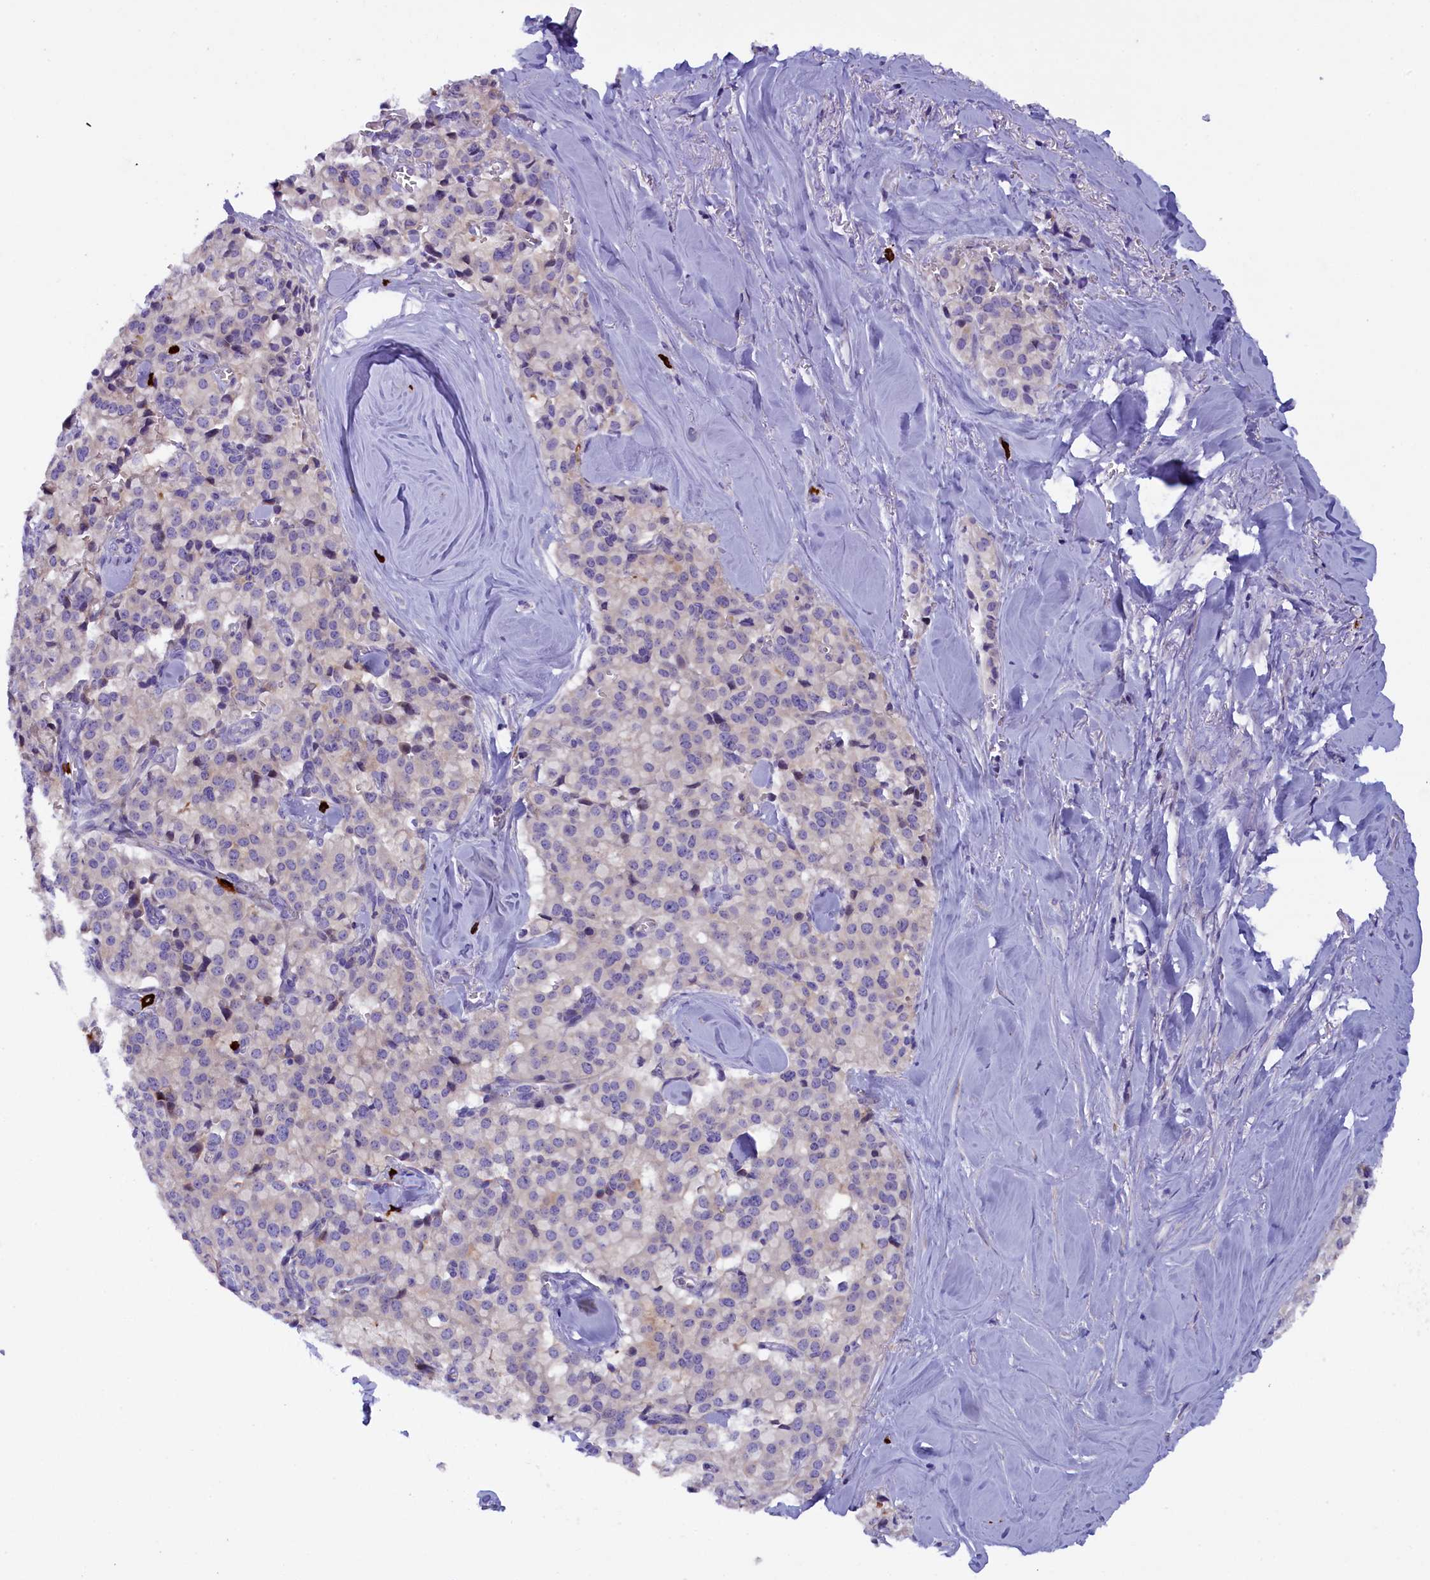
{"staining": {"intensity": "negative", "quantity": "none", "location": "none"}, "tissue": "pancreatic cancer", "cell_type": "Tumor cells", "image_type": "cancer", "snomed": [{"axis": "morphology", "description": "Adenocarcinoma, NOS"}, {"axis": "topography", "description": "Pancreas"}], "caption": "Immunohistochemical staining of human pancreatic cancer (adenocarcinoma) displays no significant positivity in tumor cells.", "gene": "RTTN", "patient": {"sex": "male", "age": 65}}